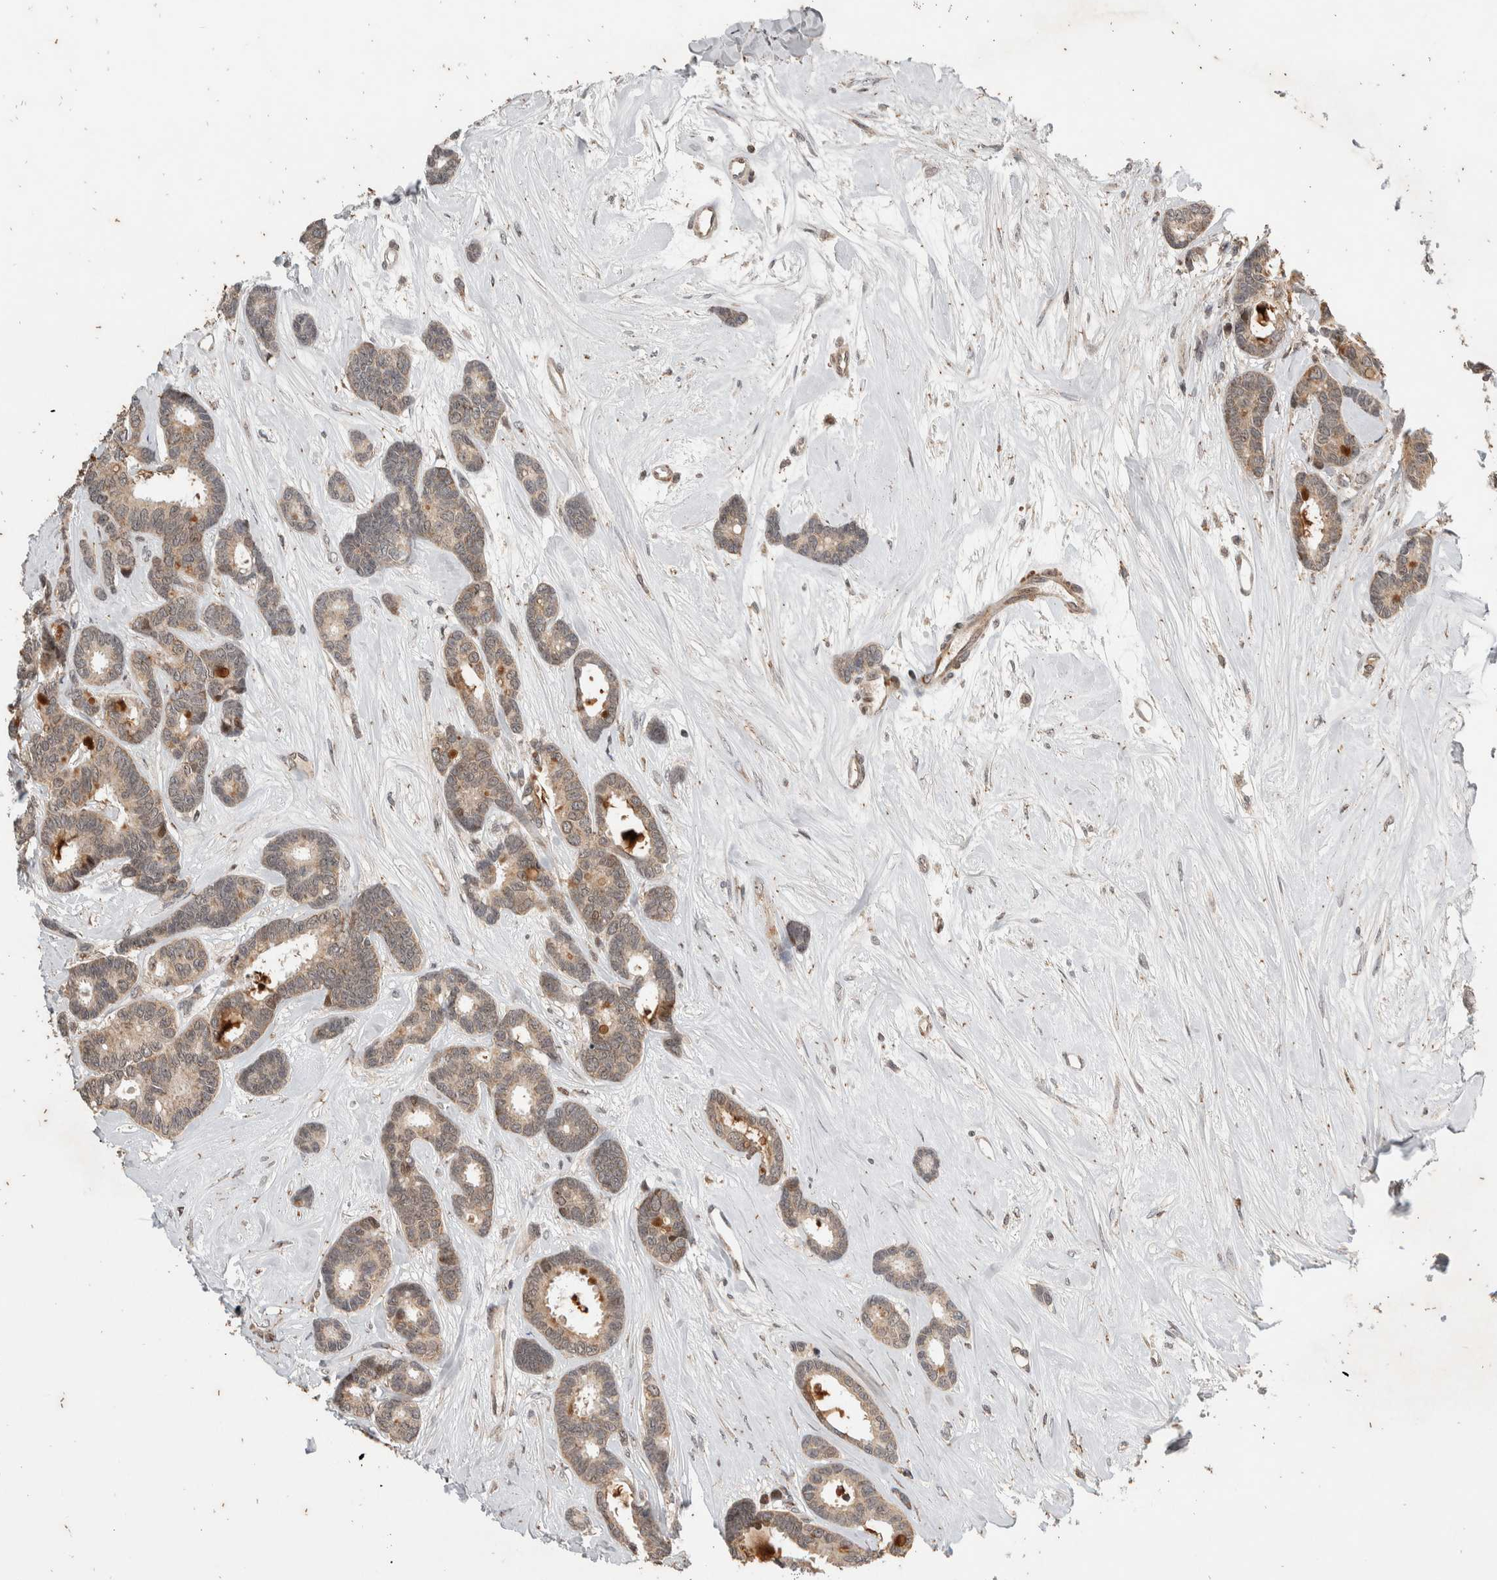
{"staining": {"intensity": "weak", "quantity": "25%-75%", "location": "cytoplasmic/membranous"}, "tissue": "breast cancer", "cell_type": "Tumor cells", "image_type": "cancer", "snomed": [{"axis": "morphology", "description": "Duct carcinoma"}, {"axis": "topography", "description": "Breast"}], "caption": "Protein expression analysis of breast cancer displays weak cytoplasmic/membranous staining in approximately 25%-75% of tumor cells.", "gene": "ATXN7L1", "patient": {"sex": "female", "age": 87}}